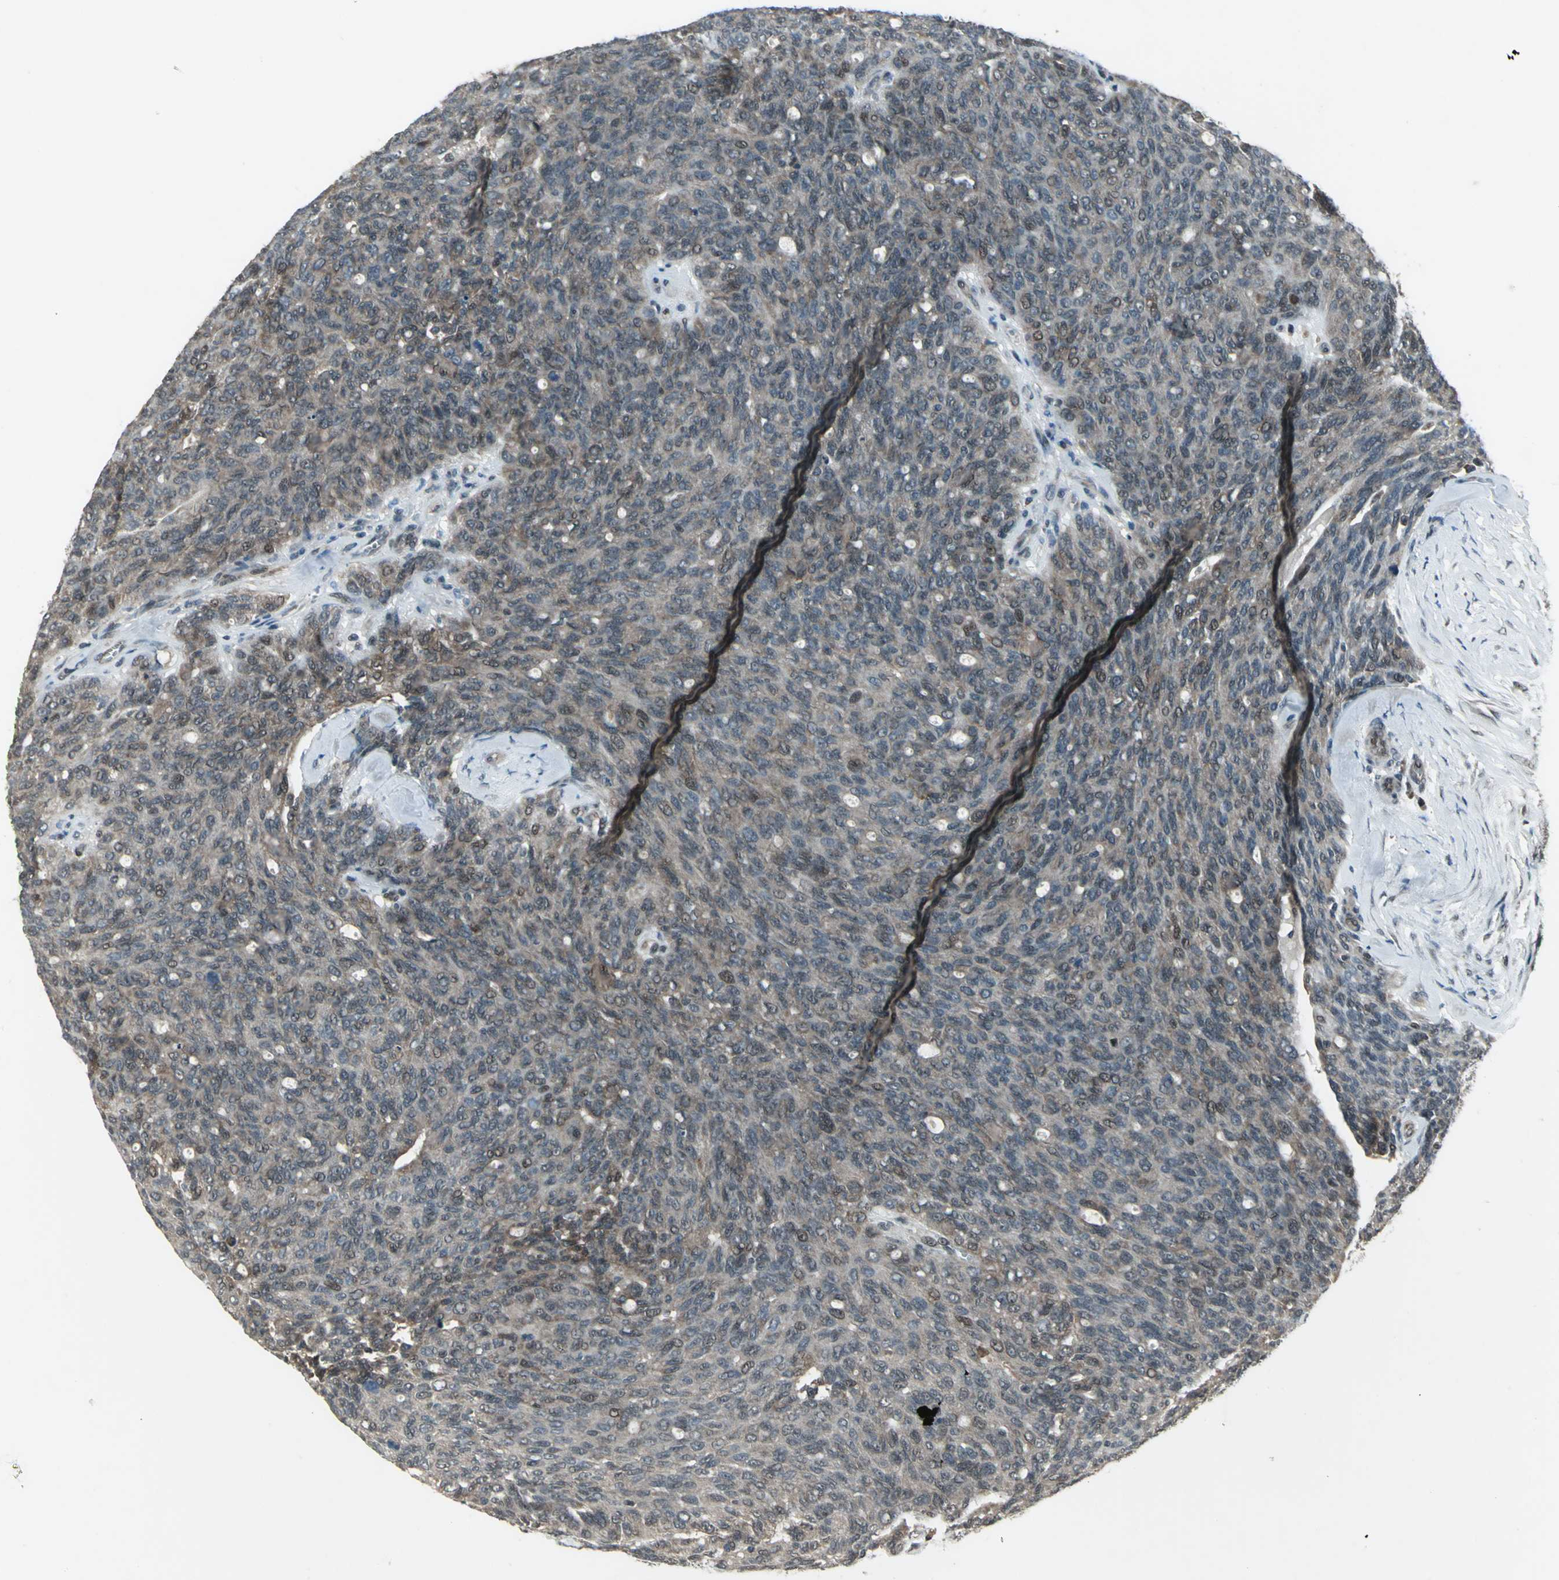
{"staining": {"intensity": "weak", "quantity": ">75%", "location": "cytoplasmic/membranous,nuclear"}, "tissue": "ovarian cancer", "cell_type": "Tumor cells", "image_type": "cancer", "snomed": [{"axis": "morphology", "description": "Carcinoma, endometroid"}, {"axis": "topography", "description": "Ovary"}], "caption": "Ovarian cancer (endometroid carcinoma) stained with a protein marker displays weak staining in tumor cells.", "gene": "COPS5", "patient": {"sex": "female", "age": 60}}